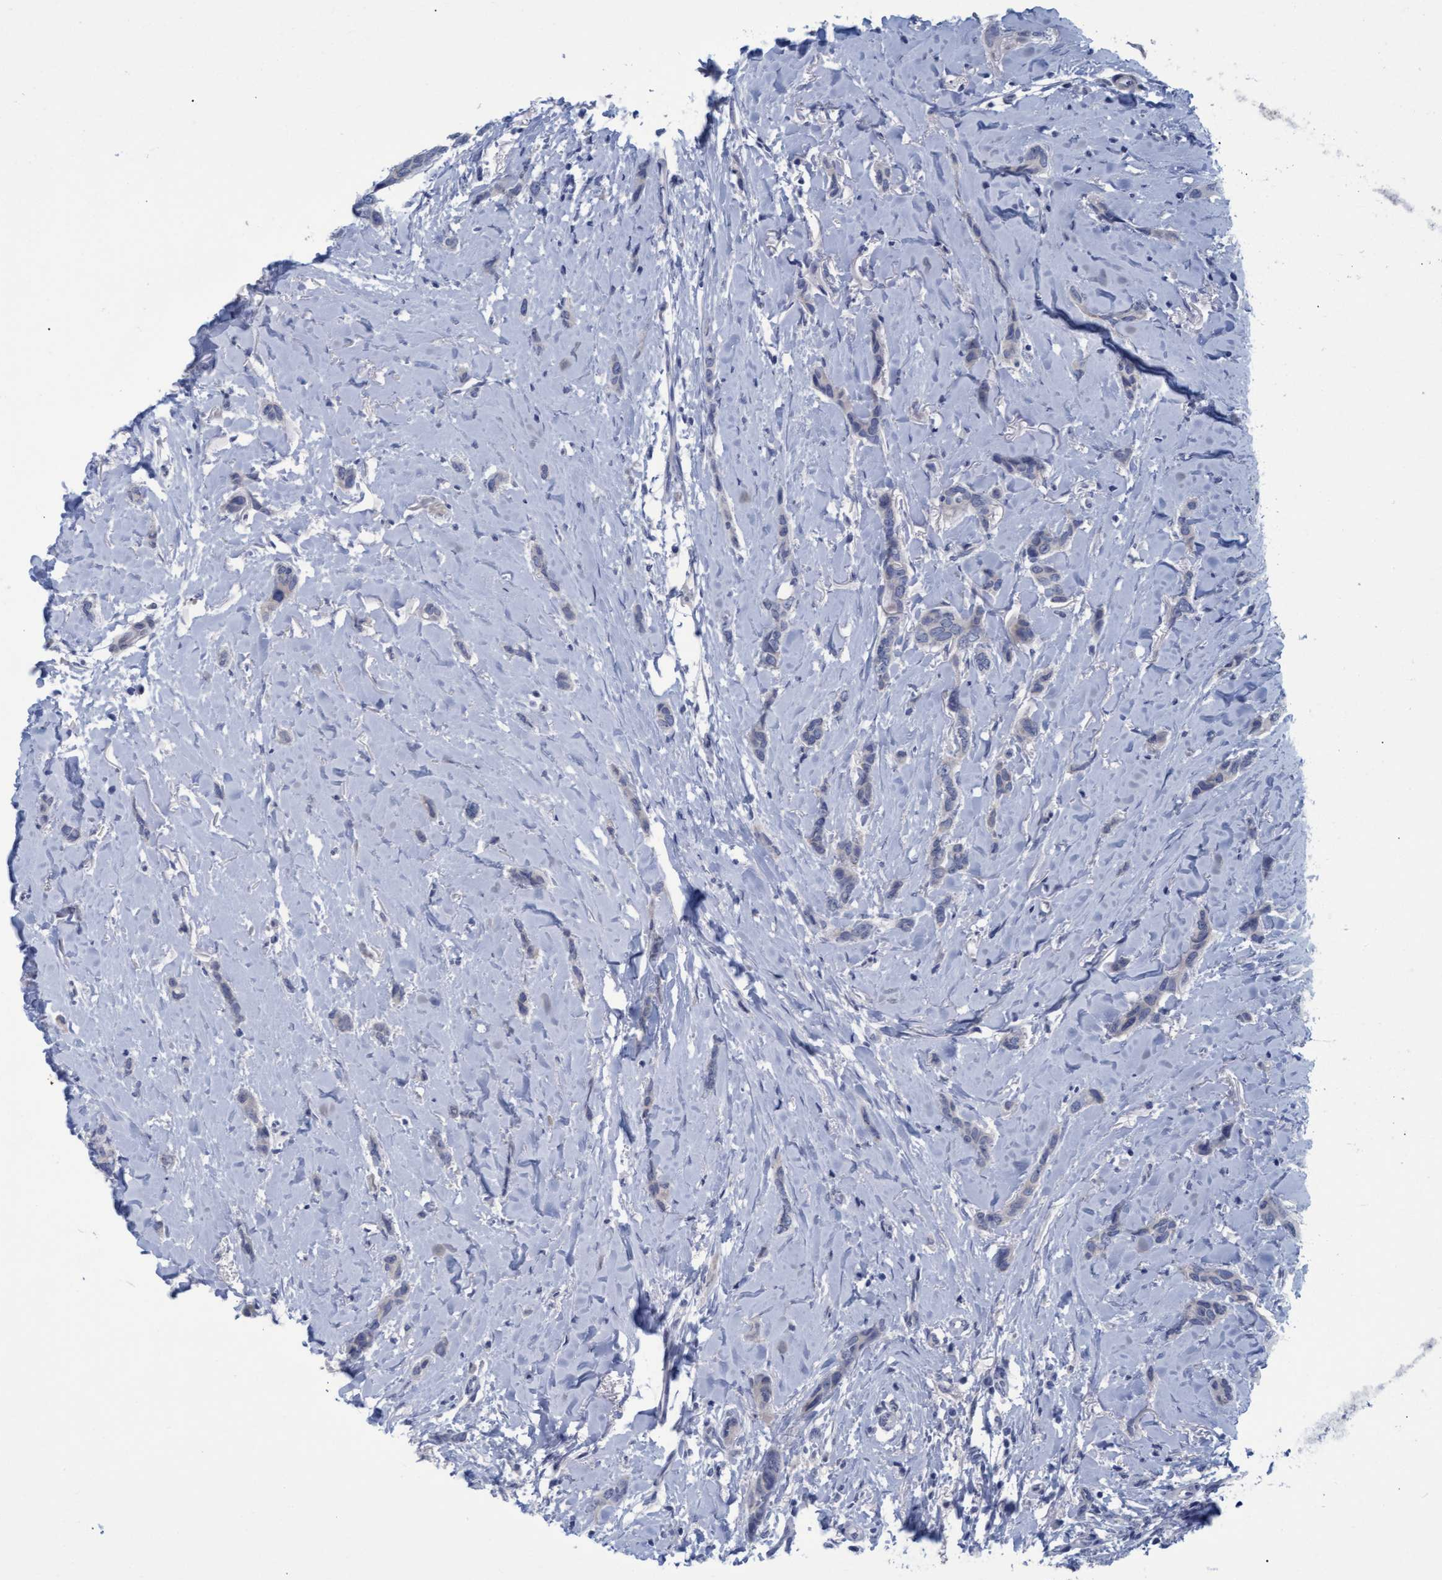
{"staining": {"intensity": "negative", "quantity": "none", "location": "none"}, "tissue": "breast cancer", "cell_type": "Tumor cells", "image_type": "cancer", "snomed": [{"axis": "morphology", "description": "Lobular carcinoma"}, {"axis": "topography", "description": "Skin"}, {"axis": "topography", "description": "Breast"}], "caption": "Tumor cells are negative for protein expression in human breast cancer (lobular carcinoma). (Brightfield microscopy of DAB IHC at high magnification).", "gene": "SSTR3", "patient": {"sex": "female", "age": 46}}